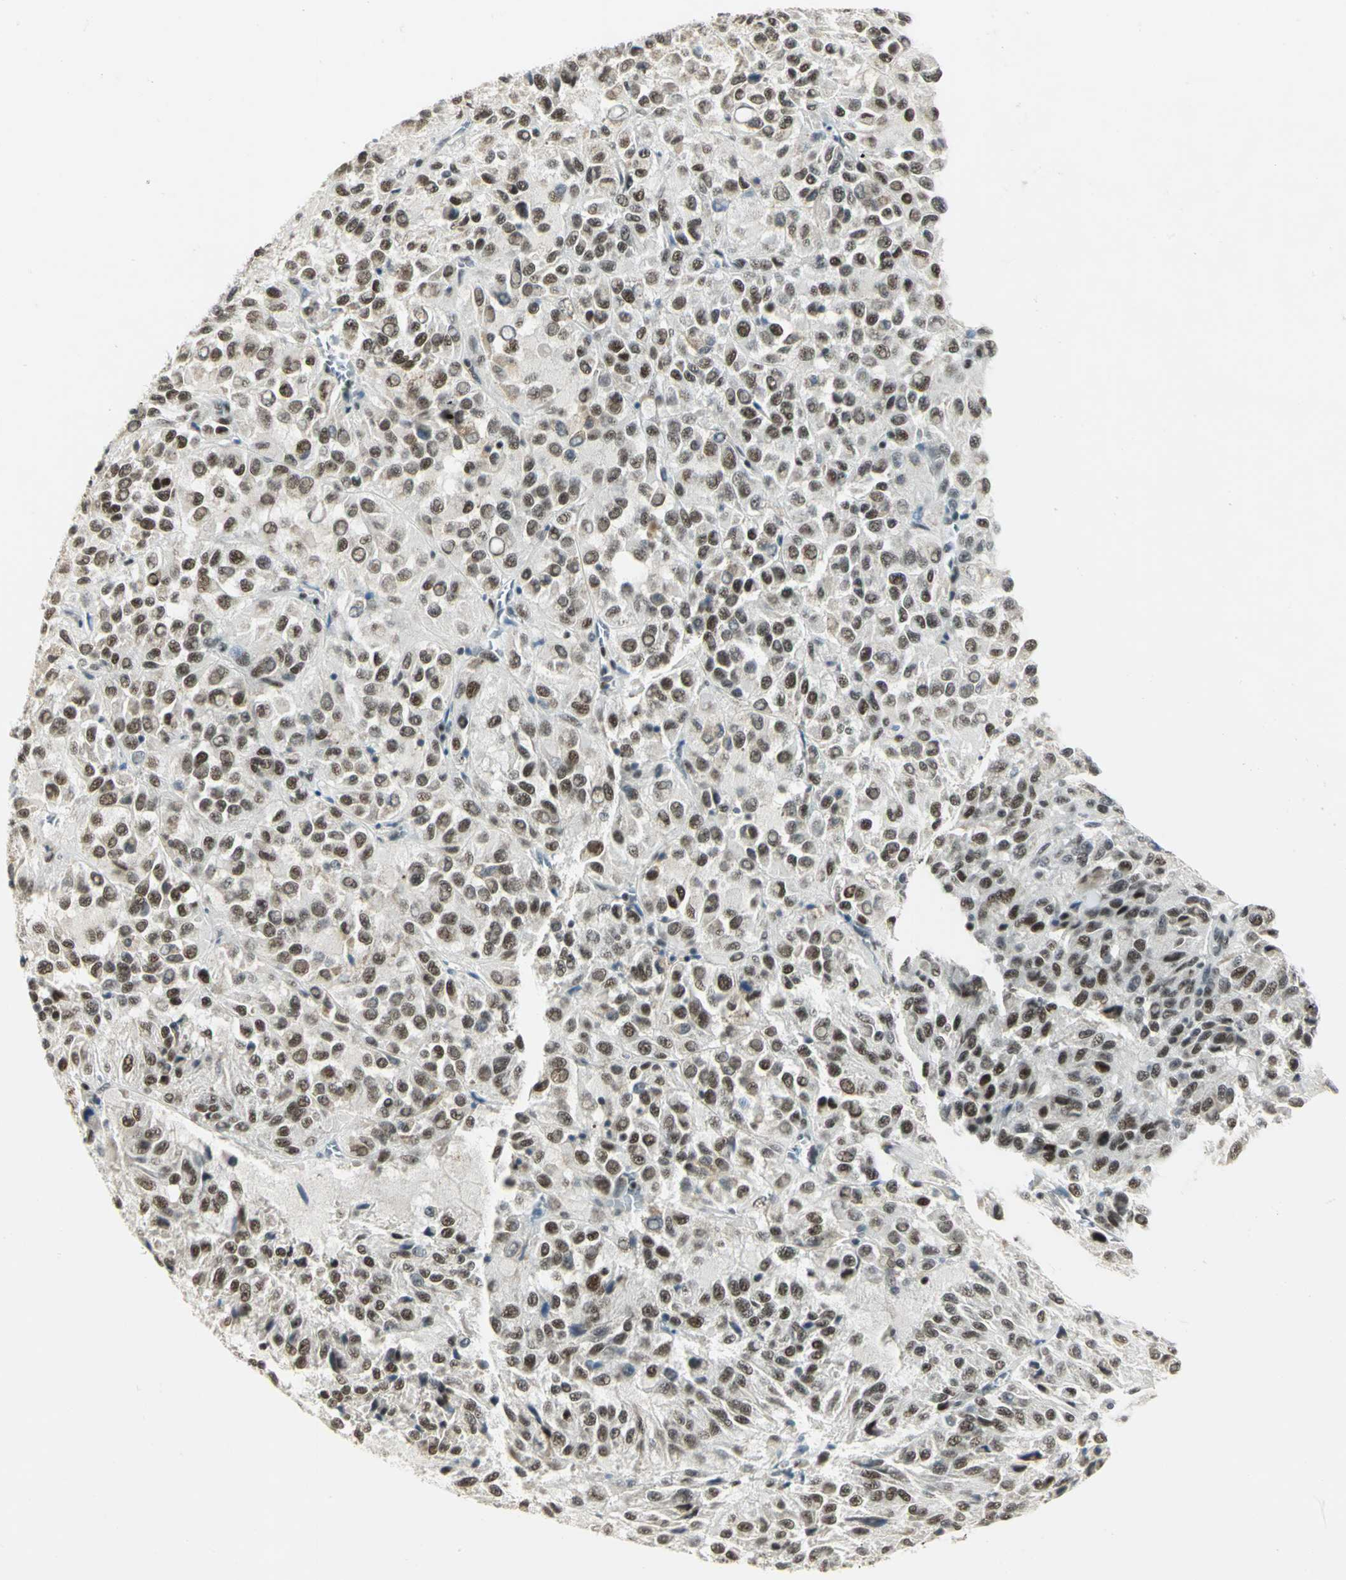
{"staining": {"intensity": "moderate", "quantity": ">75%", "location": "nuclear"}, "tissue": "melanoma", "cell_type": "Tumor cells", "image_type": "cancer", "snomed": [{"axis": "morphology", "description": "Malignant melanoma, Metastatic site"}, {"axis": "topography", "description": "Lung"}], "caption": "This histopathology image reveals immunohistochemistry (IHC) staining of malignant melanoma (metastatic site), with medium moderate nuclear staining in about >75% of tumor cells.", "gene": "CCNT1", "patient": {"sex": "male", "age": 64}}